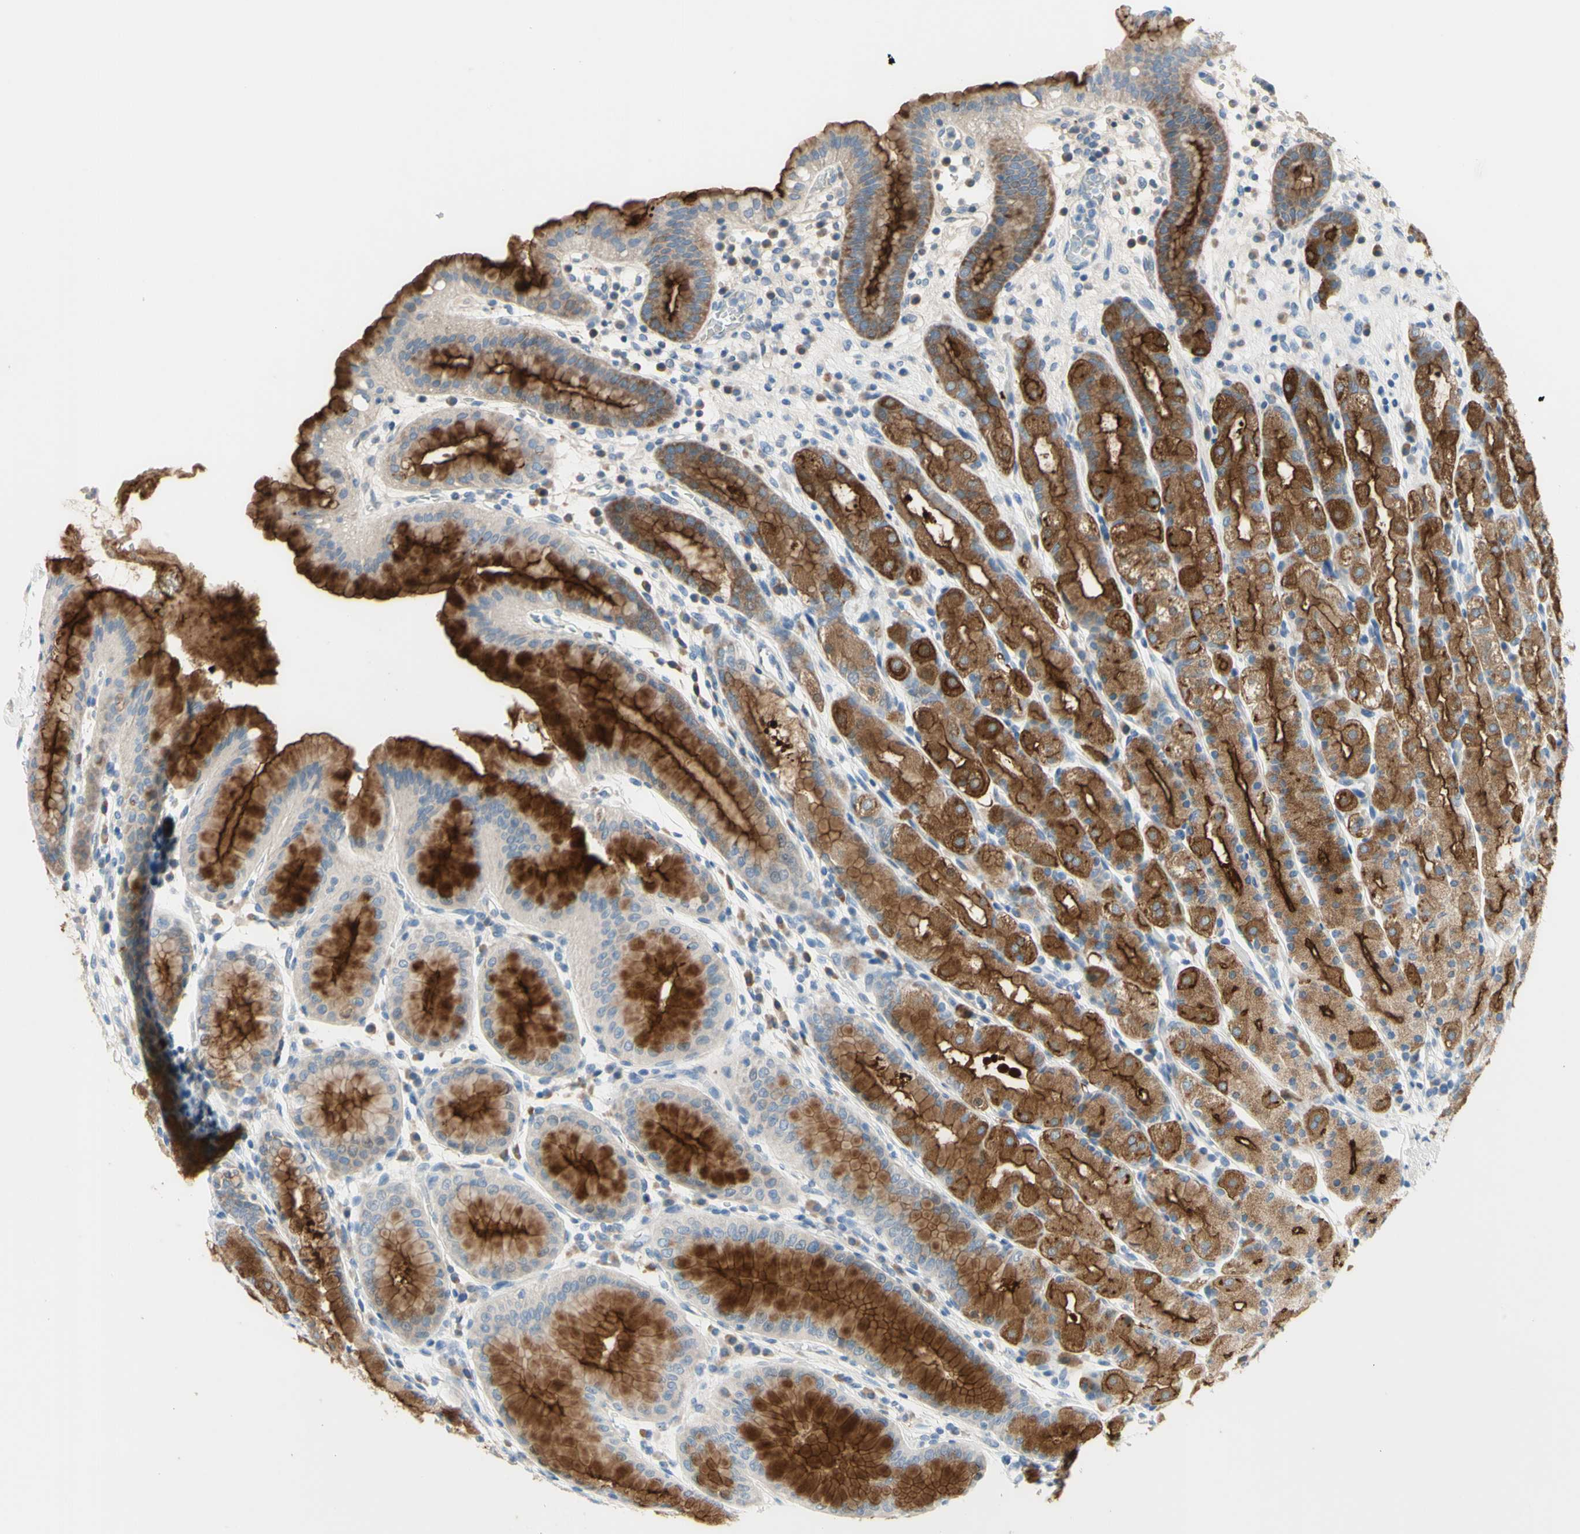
{"staining": {"intensity": "strong", "quantity": ">75%", "location": "cytoplasmic/membranous"}, "tissue": "stomach", "cell_type": "Glandular cells", "image_type": "normal", "snomed": [{"axis": "morphology", "description": "Normal tissue, NOS"}, {"axis": "topography", "description": "Stomach, upper"}], "caption": "The micrograph demonstrates staining of benign stomach, revealing strong cytoplasmic/membranous protein staining (brown color) within glandular cells. (brown staining indicates protein expression, while blue staining denotes nuclei).", "gene": "MUC1", "patient": {"sex": "male", "age": 68}}